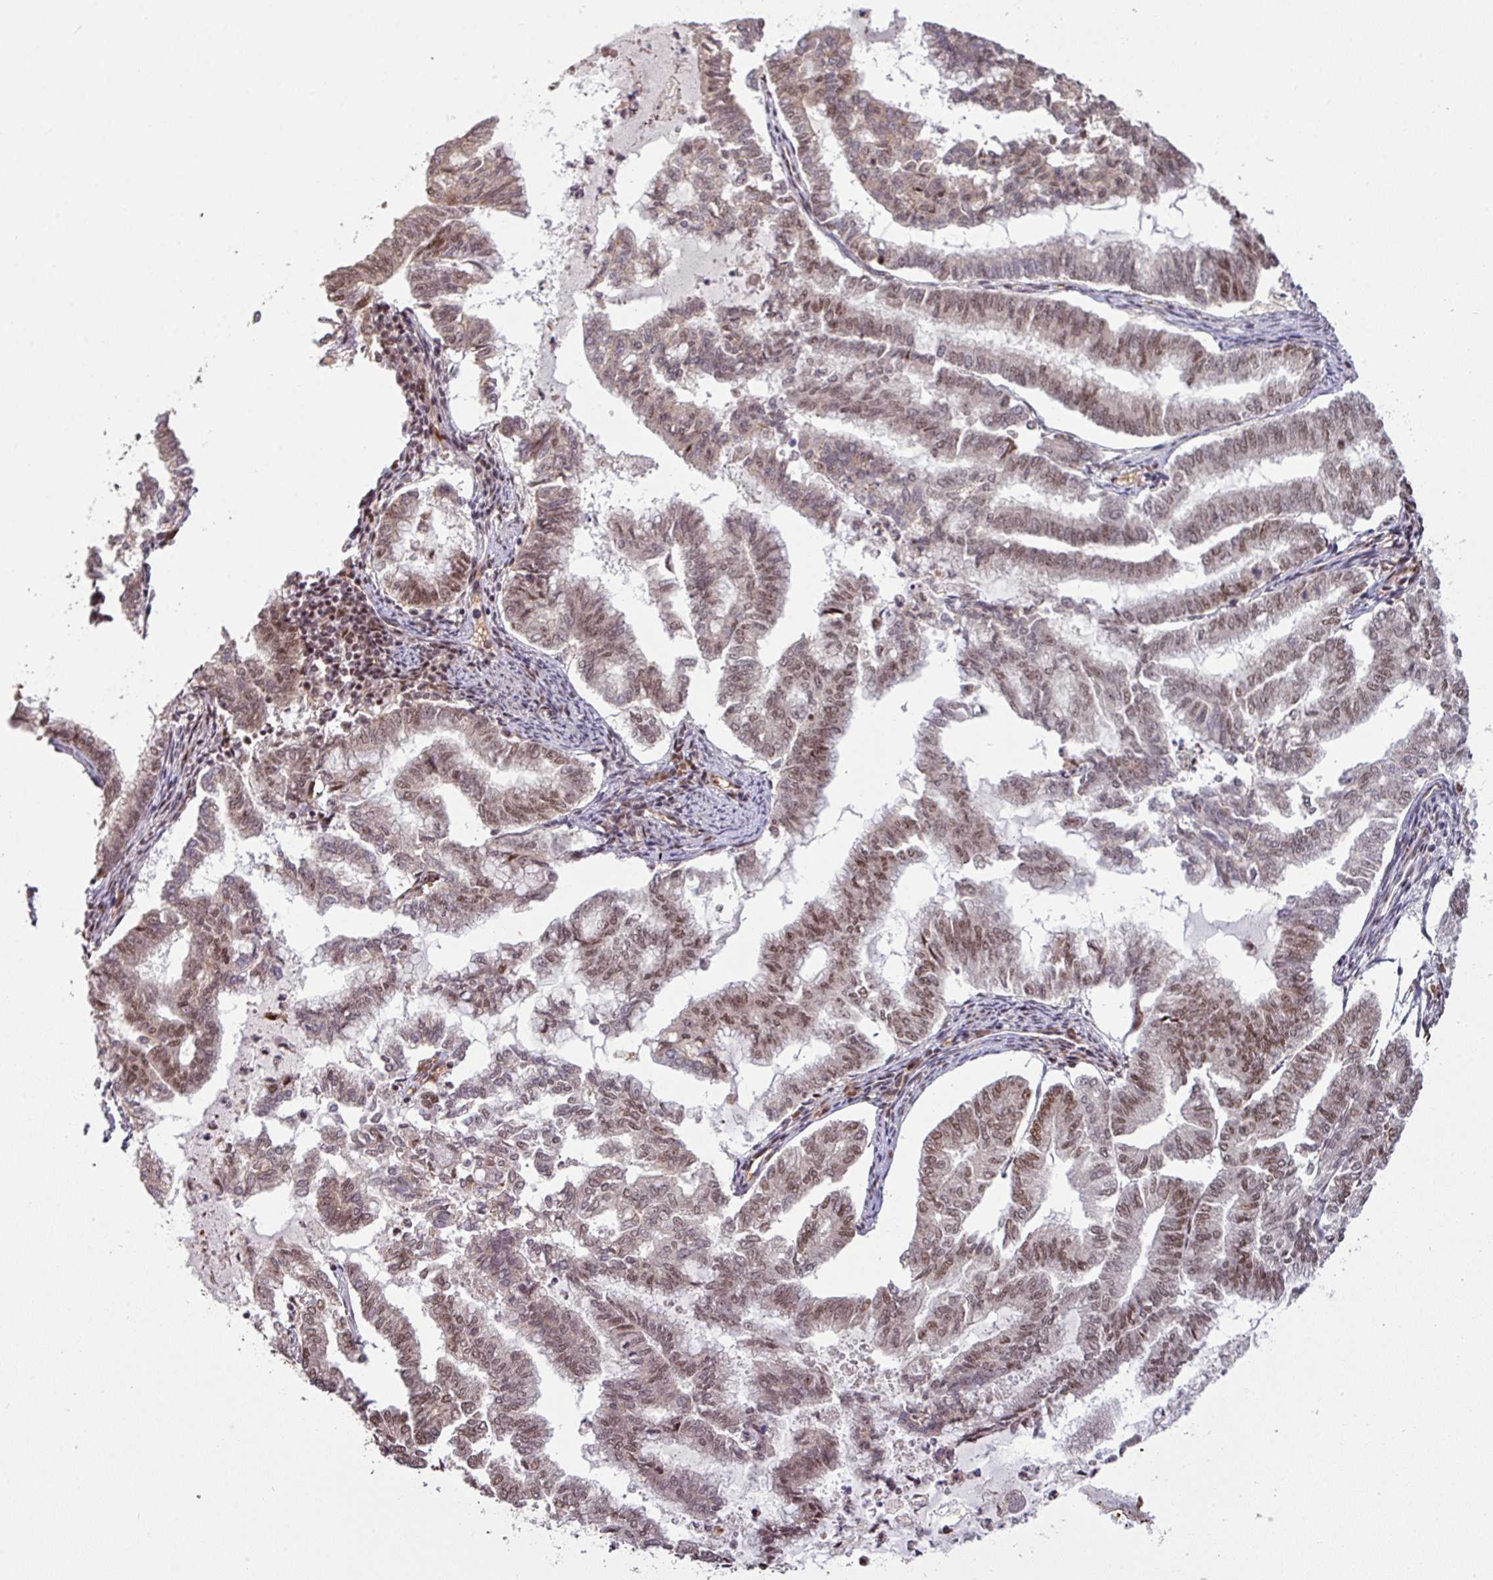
{"staining": {"intensity": "moderate", "quantity": ">75%", "location": "nuclear"}, "tissue": "endometrial cancer", "cell_type": "Tumor cells", "image_type": "cancer", "snomed": [{"axis": "morphology", "description": "Adenocarcinoma, NOS"}, {"axis": "topography", "description": "Endometrium"}], "caption": "Endometrial cancer tissue displays moderate nuclear staining in approximately >75% of tumor cells, visualized by immunohistochemistry.", "gene": "PHF23", "patient": {"sex": "female", "age": 79}}